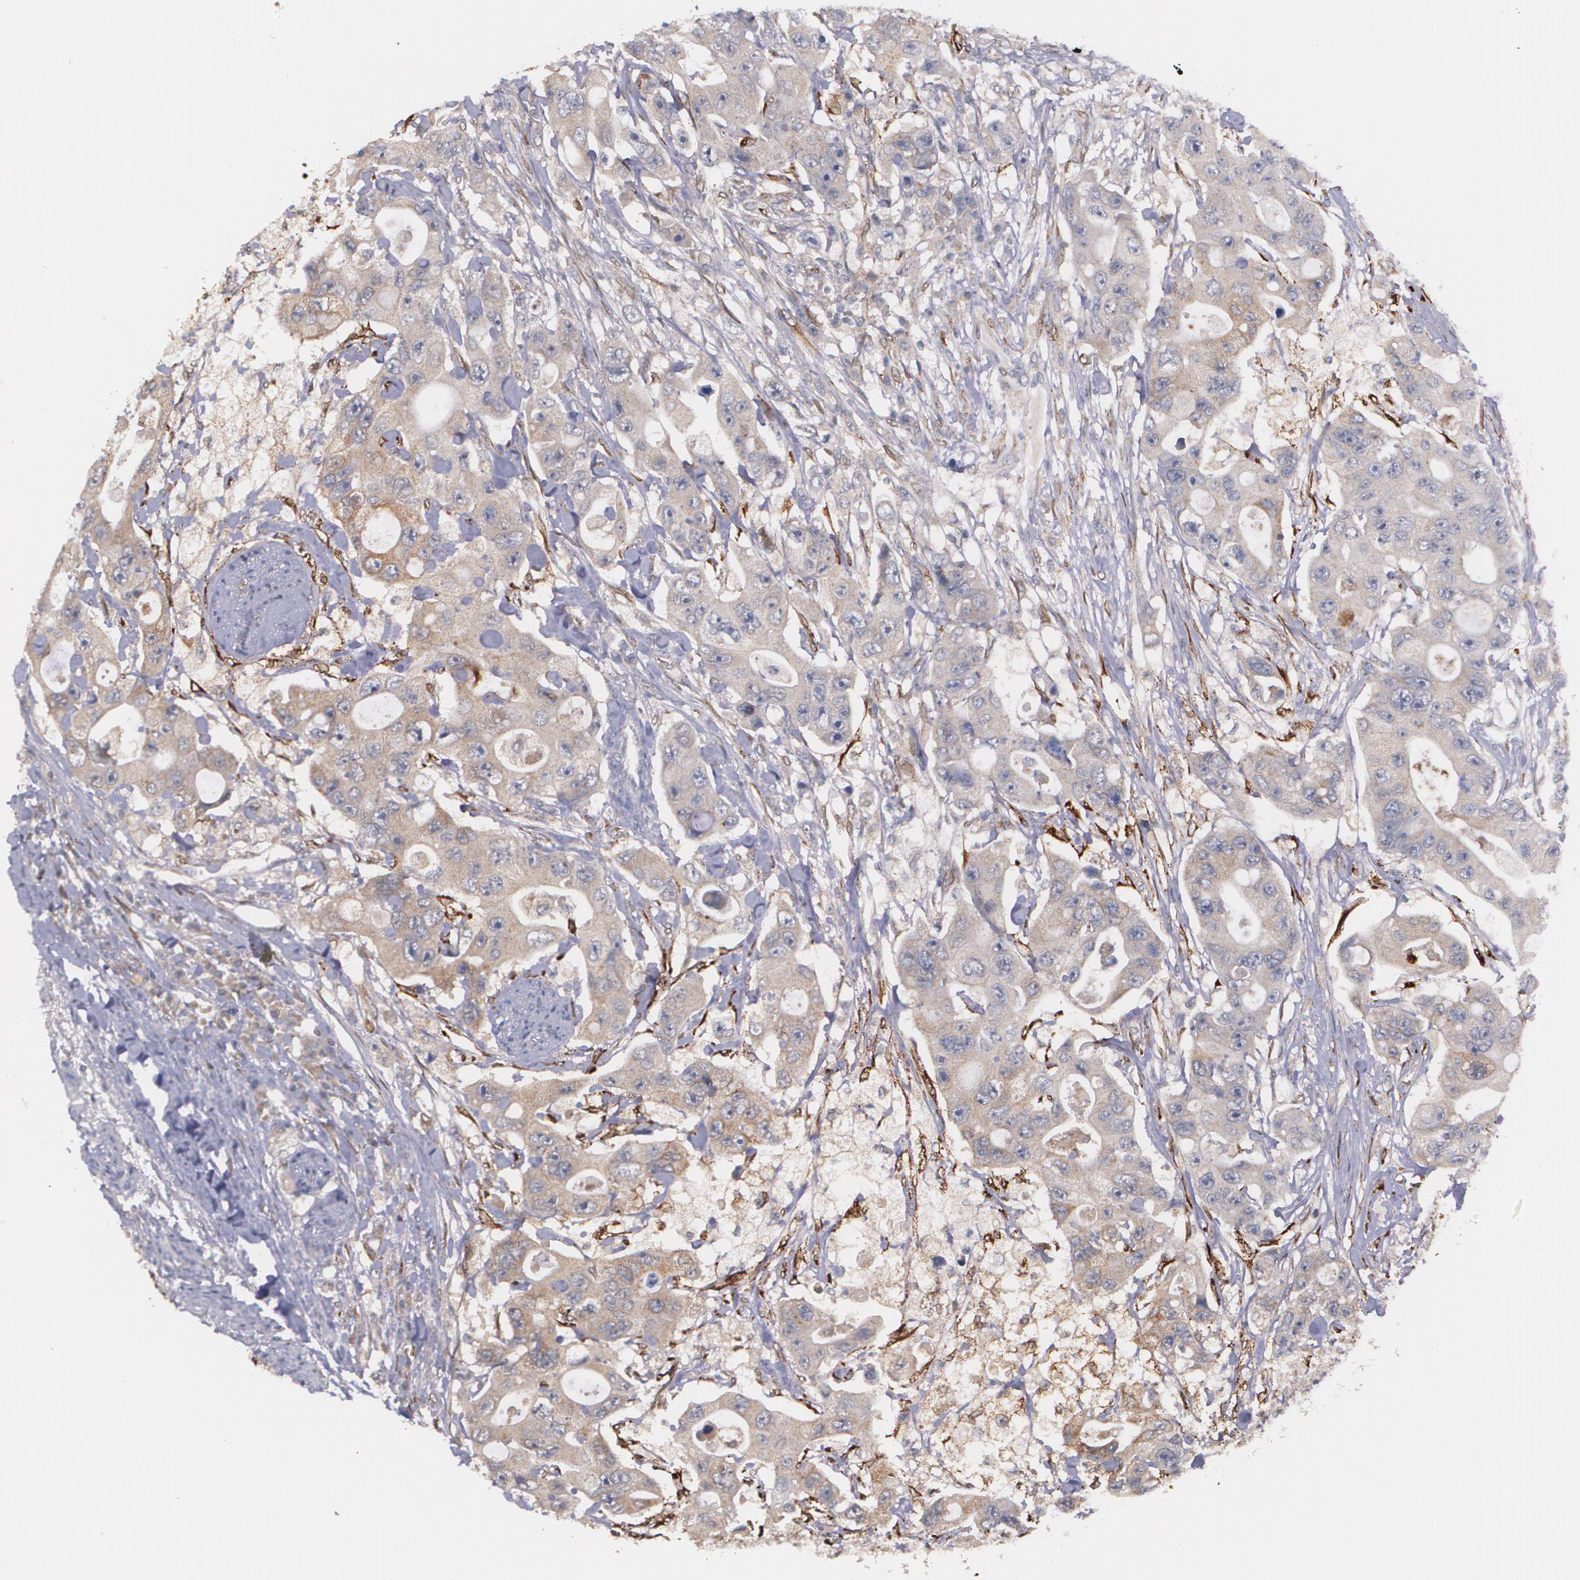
{"staining": {"intensity": "weak", "quantity": ">75%", "location": "cytoplasmic/membranous"}, "tissue": "colorectal cancer", "cell_type": "Tumor cells", "image_type": "cancer", "snomed": [{"axis": "morphology", "description": "Adenocarcinoma, NOS"}, {"axis": "topography", "description": "Colon"}], "caption": "Adenocarcinoma (colorectal) tissue exhibits weak cytoplasmic/membranous staining in about >75% of tumor cells, visualized by immunohistochemistry.", "gene": "IFNGR2", "patient": {"sex": "female", "age": 46}}